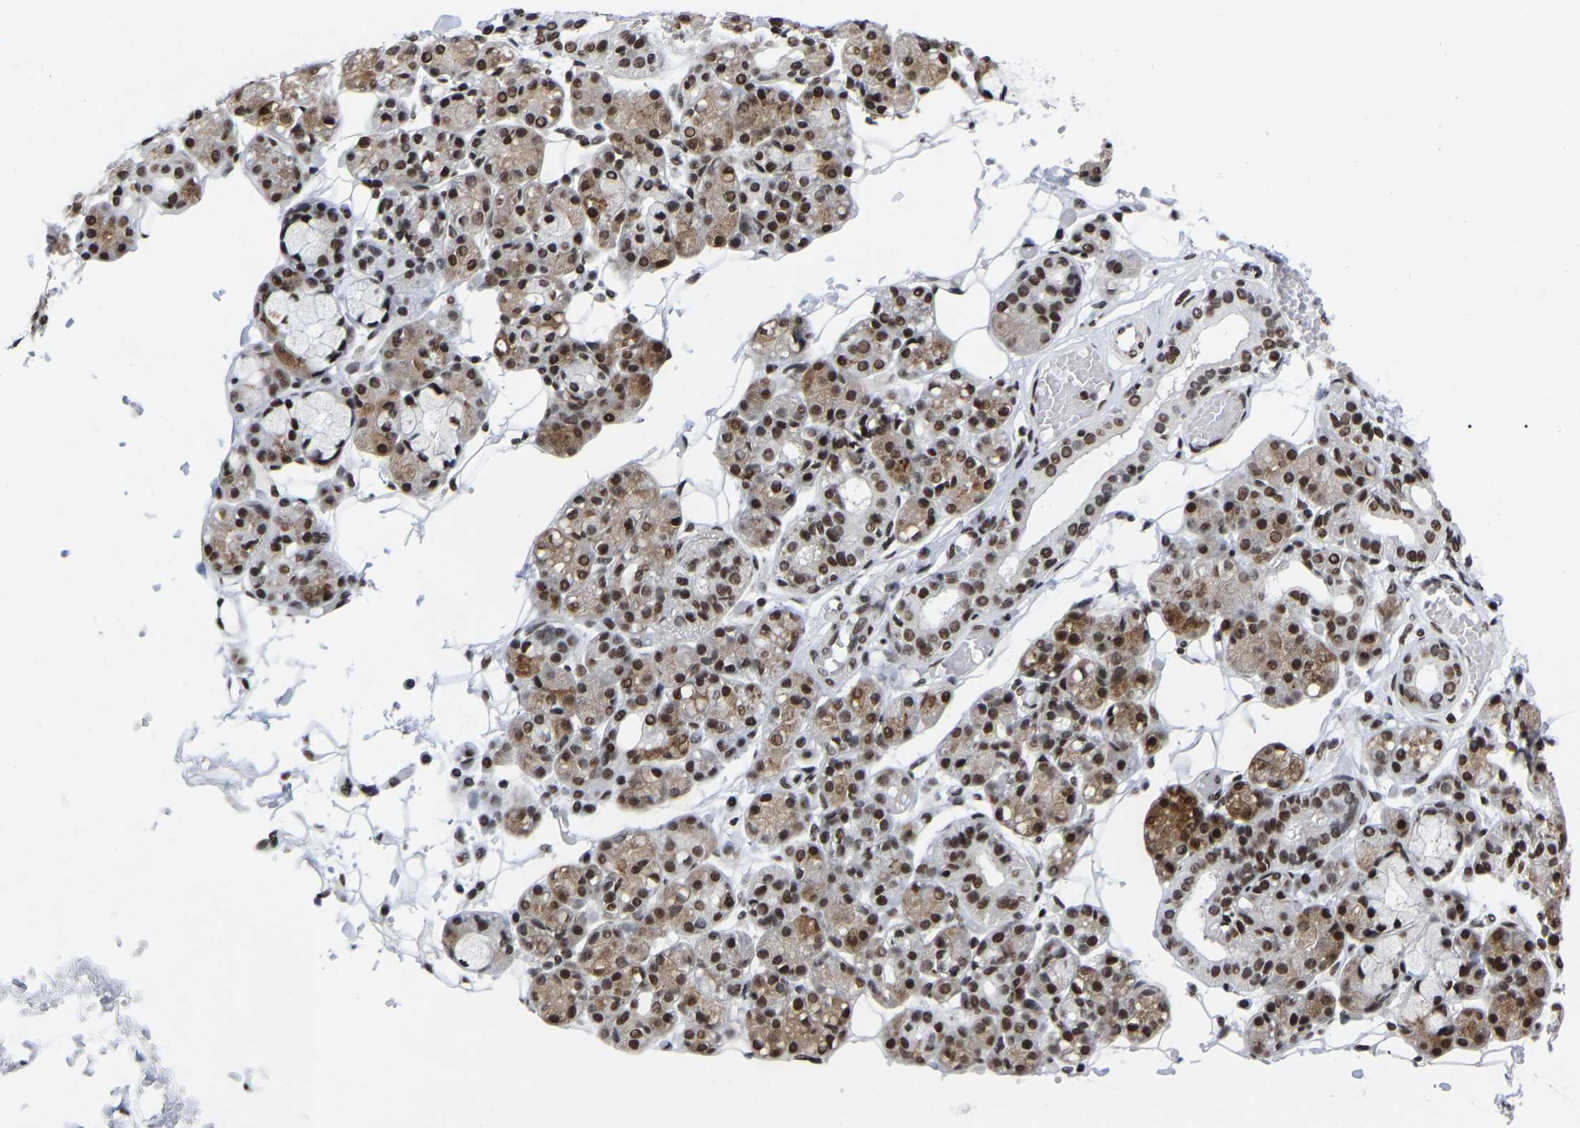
{"staining": {"intensity": "strong", "quantity": "25%-75%", "location": "cytoplasmic/membranous,nuclear"}, "tissue": "salivary gland", "cell_type": "Glandular cells", "image_type": "normal", "snomed": [{"axis": "morphology", "description": "Normal tissue, NOS"}, {"axis": "topography", "description": "Salivary gland"}], "caption": "Benign salivary gland displays strong cytoplasmic/membranous,nuclear expression in approximately 25%-75% of glandular cells.", "gene": "PRCC", "patient": {"sex": "male", "age": 63}}